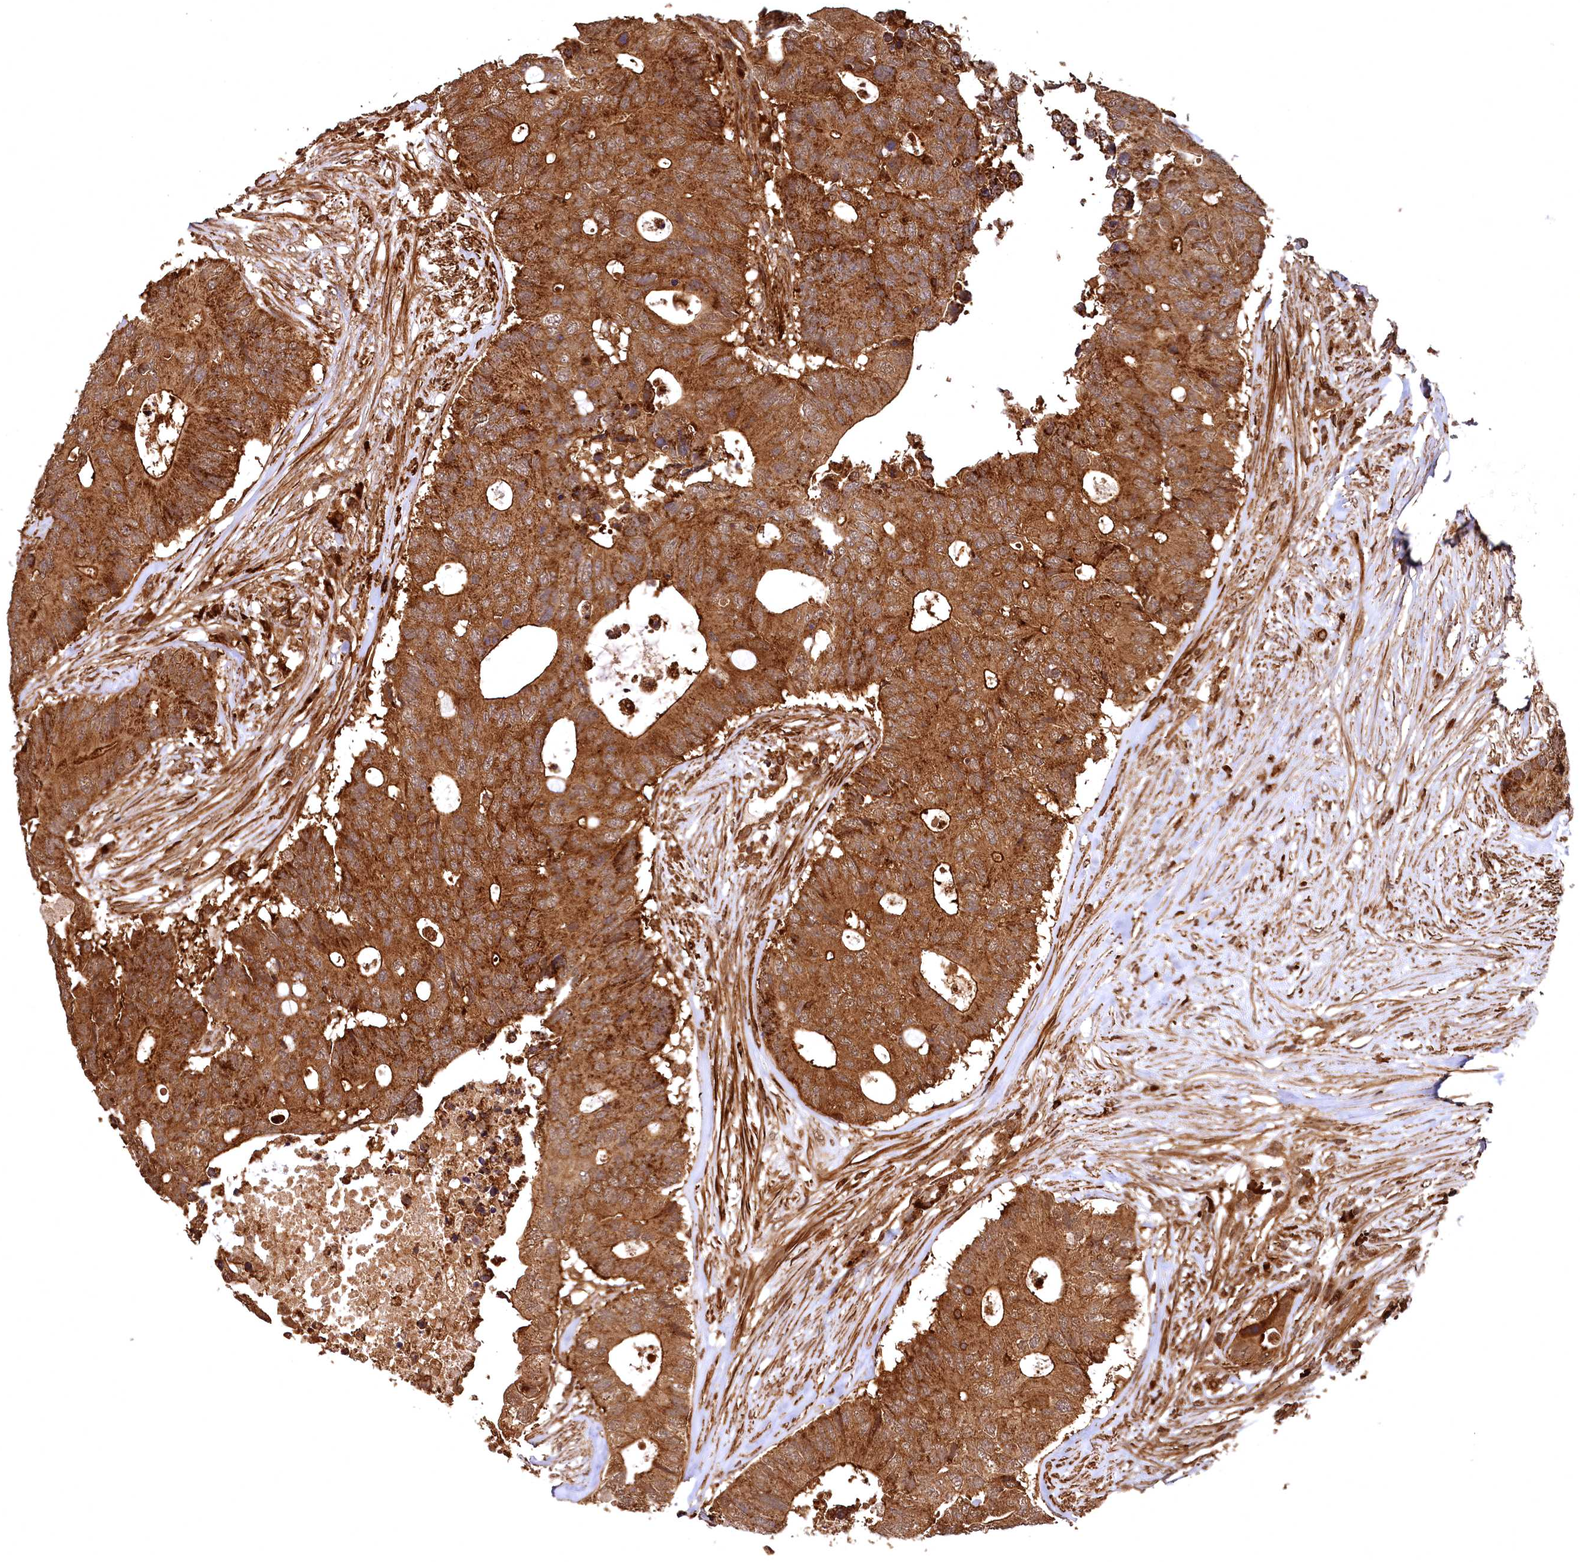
{"staining": {"intensity": "moderate", "quantity": ">75%", "location": "cytoplasmic/membranous"}, "tissue": "colorectal cancer", "cell_type": "Tumor cells", "image_type": "cancer", "snomed": [{"axis": "morphology", "description": "Adenocarcinoma, NOS"}, {"axis": "topography", "description": "Colon"}], "caption": "Colorectal adenocarcinoma stained with DAB IHC shows medium levels of moderate cytoplasmic/membranous expression in approximately >75% of tumor cells. (DAB (3,3'-diaminobenzidine) IHC, brown staining for protein, blue staining for nuclei).", "gene": "STUB1", "patient": {"sex": "male", "age": 71}}